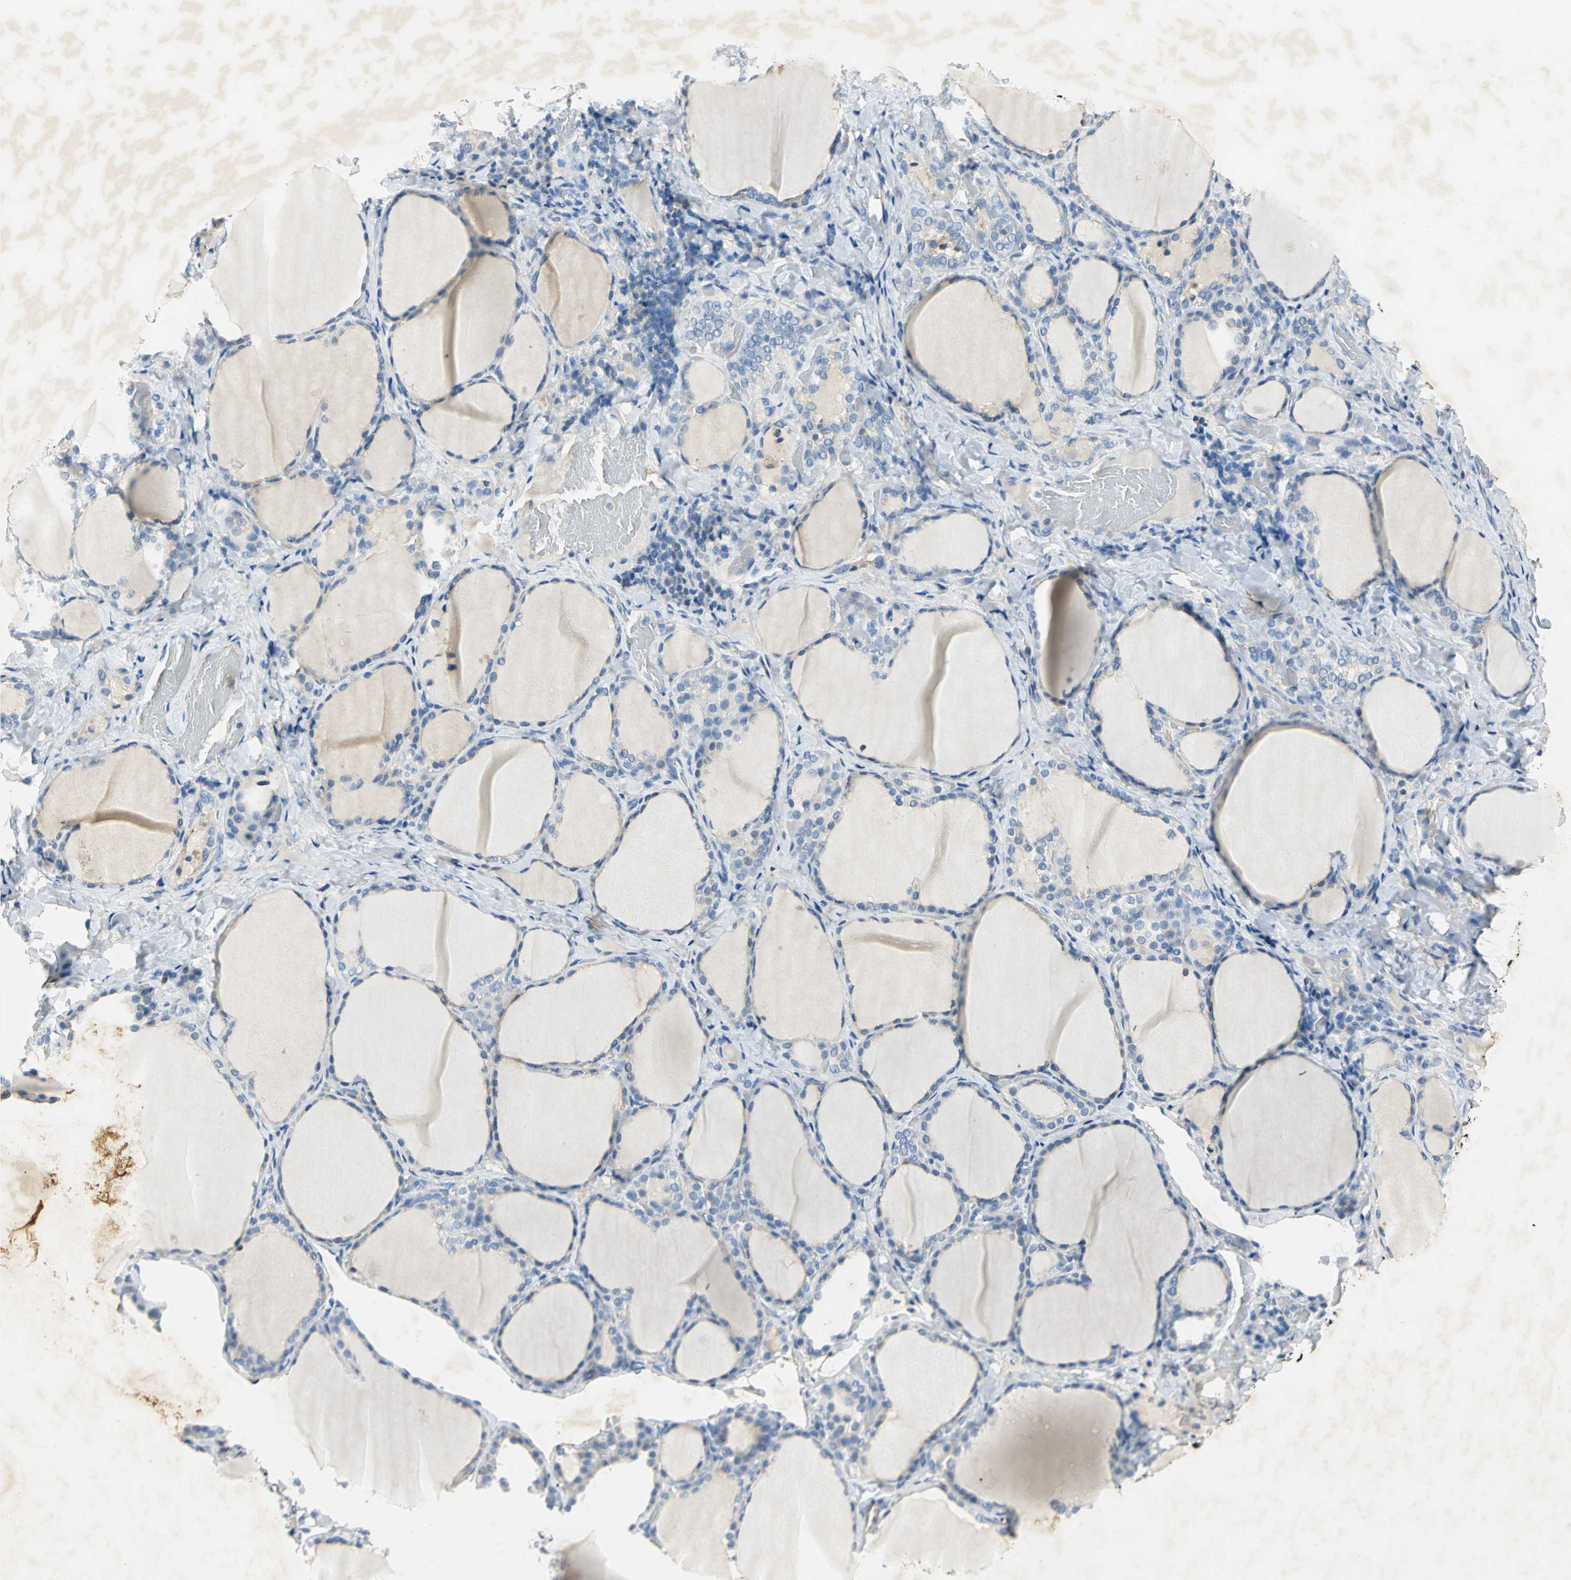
{"staining": {"intensity": "negative", "quantity": "none", "location": "none"}, "tissue": "thyroid gland", "cell_type": "Glandular cells", "image_type": "normal", "snomed": [{"axis": "morphology", "description": "Normal tissue, NOS"}, {"axis": "morphology", "description": "Papillary adenocarcinoma, NOS"}, {"axis": "topography", "description": "Thyroid gland"}], "caption": "Photomicrograph shows no protein staining in glandular cells of unremarkable thyroid gland. The staining is performed using DAB (3,3'-diaminobenzidine) brown chromogen with nuclei counter-stained in using hematoxylin.", "gene": "ANXA4", "patient": {"sex": "female", "age": 30}}